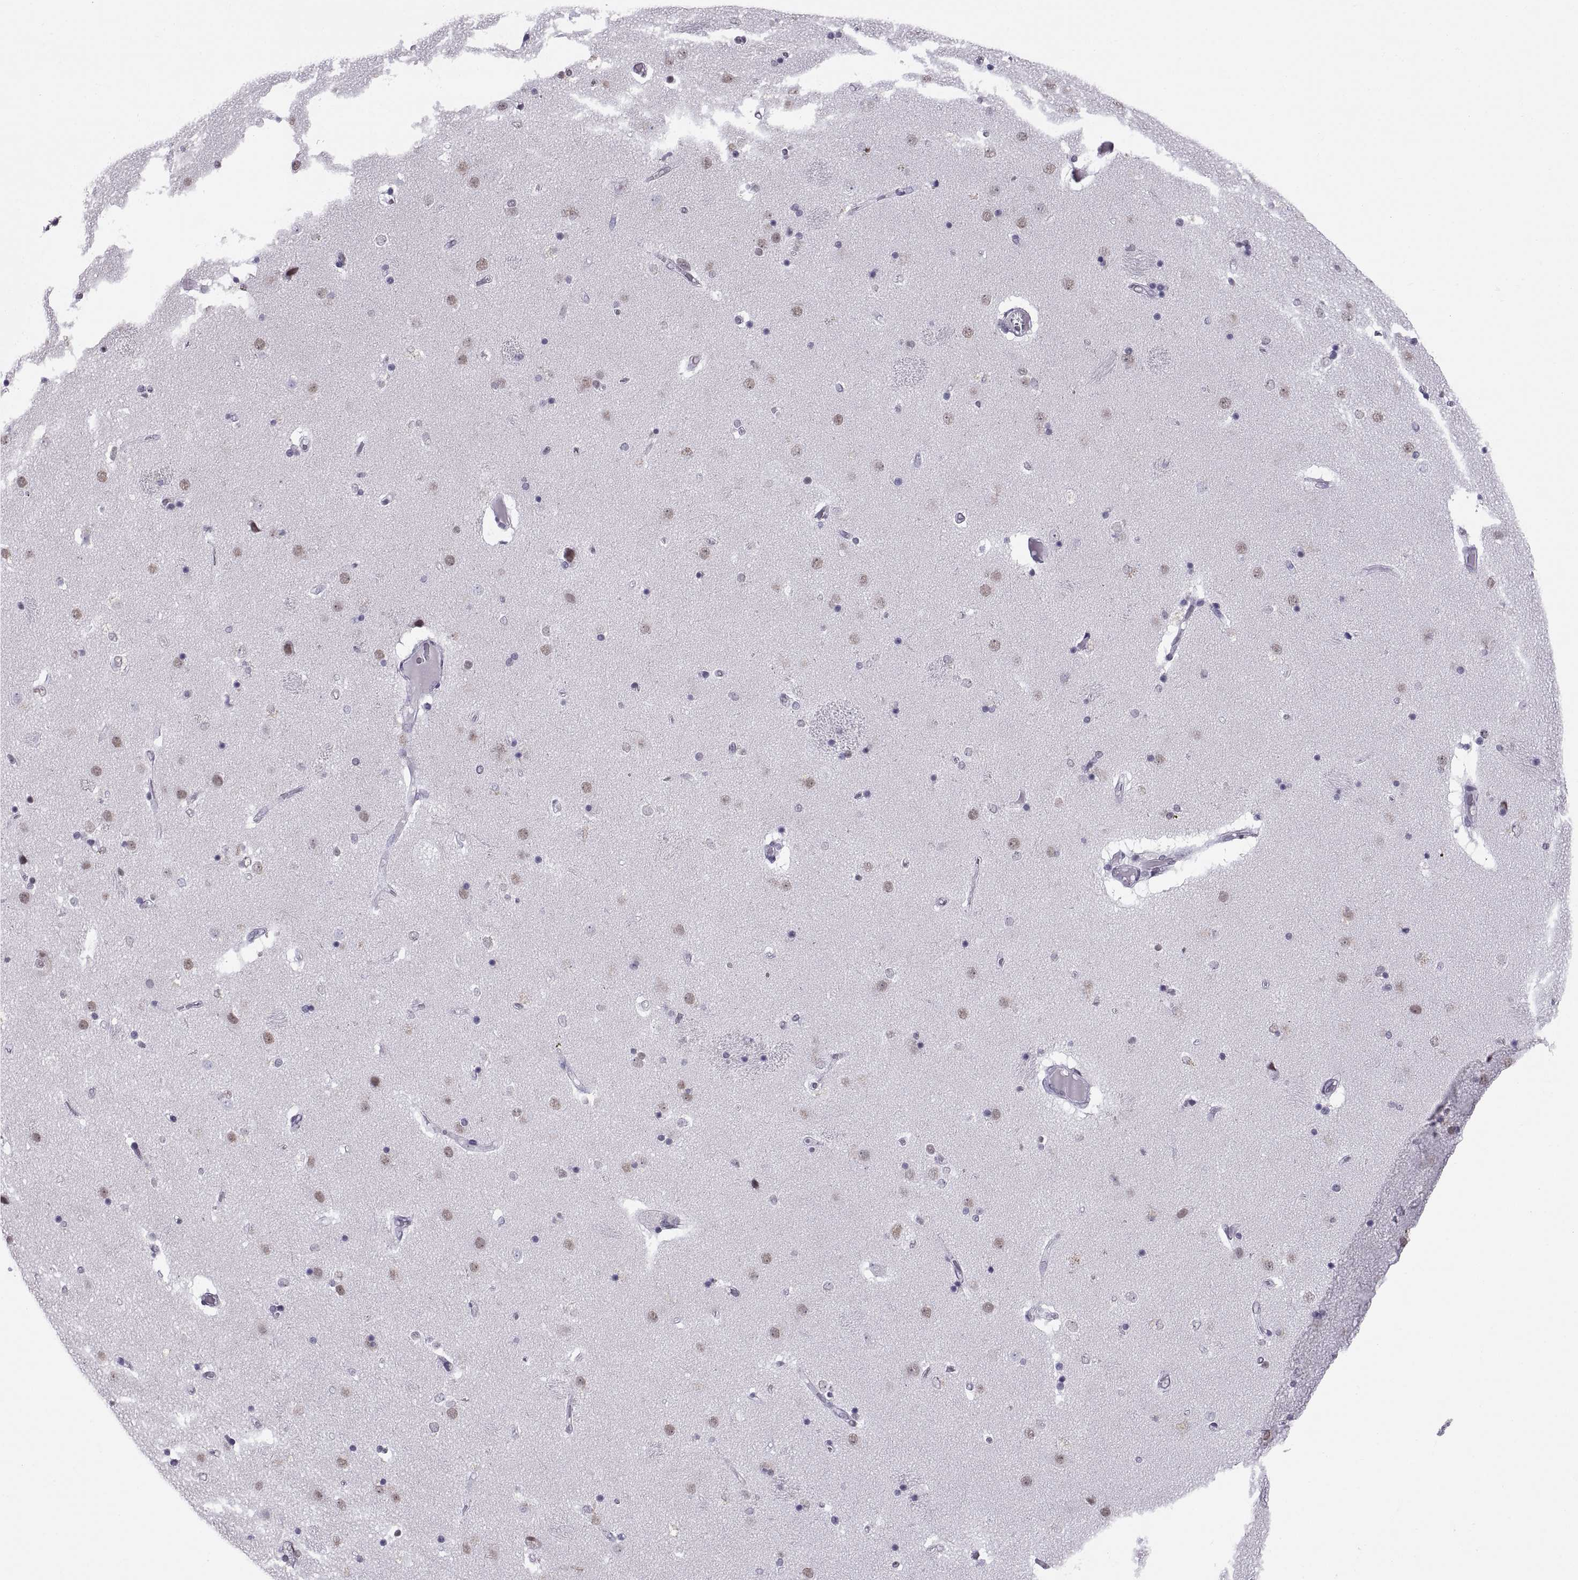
{"staining": {"intensity": "negative", "quantity": "none", "location": "none"}, "tissue": "caudate", "cell_type": "Glial cells", "image_type": "normal", "snomed": [{"axis": "morphology", "description": "Normal tissue, NOS"}, {"axis": "topography", "description": "Lateral ventricle wall"}], "caption": "This micrograph is of unremarkable caudate stained with IHC to label a protein in brown with the nuclei are counter-stained blue. There is no staining in glial cells. (DAB (3,3'-diaminobenzidine) immunohistochemistry (IHC) with hematoxylin counter stain).", "gene": "CARTPT", "patient": {"sex": "female", "age": 71}}